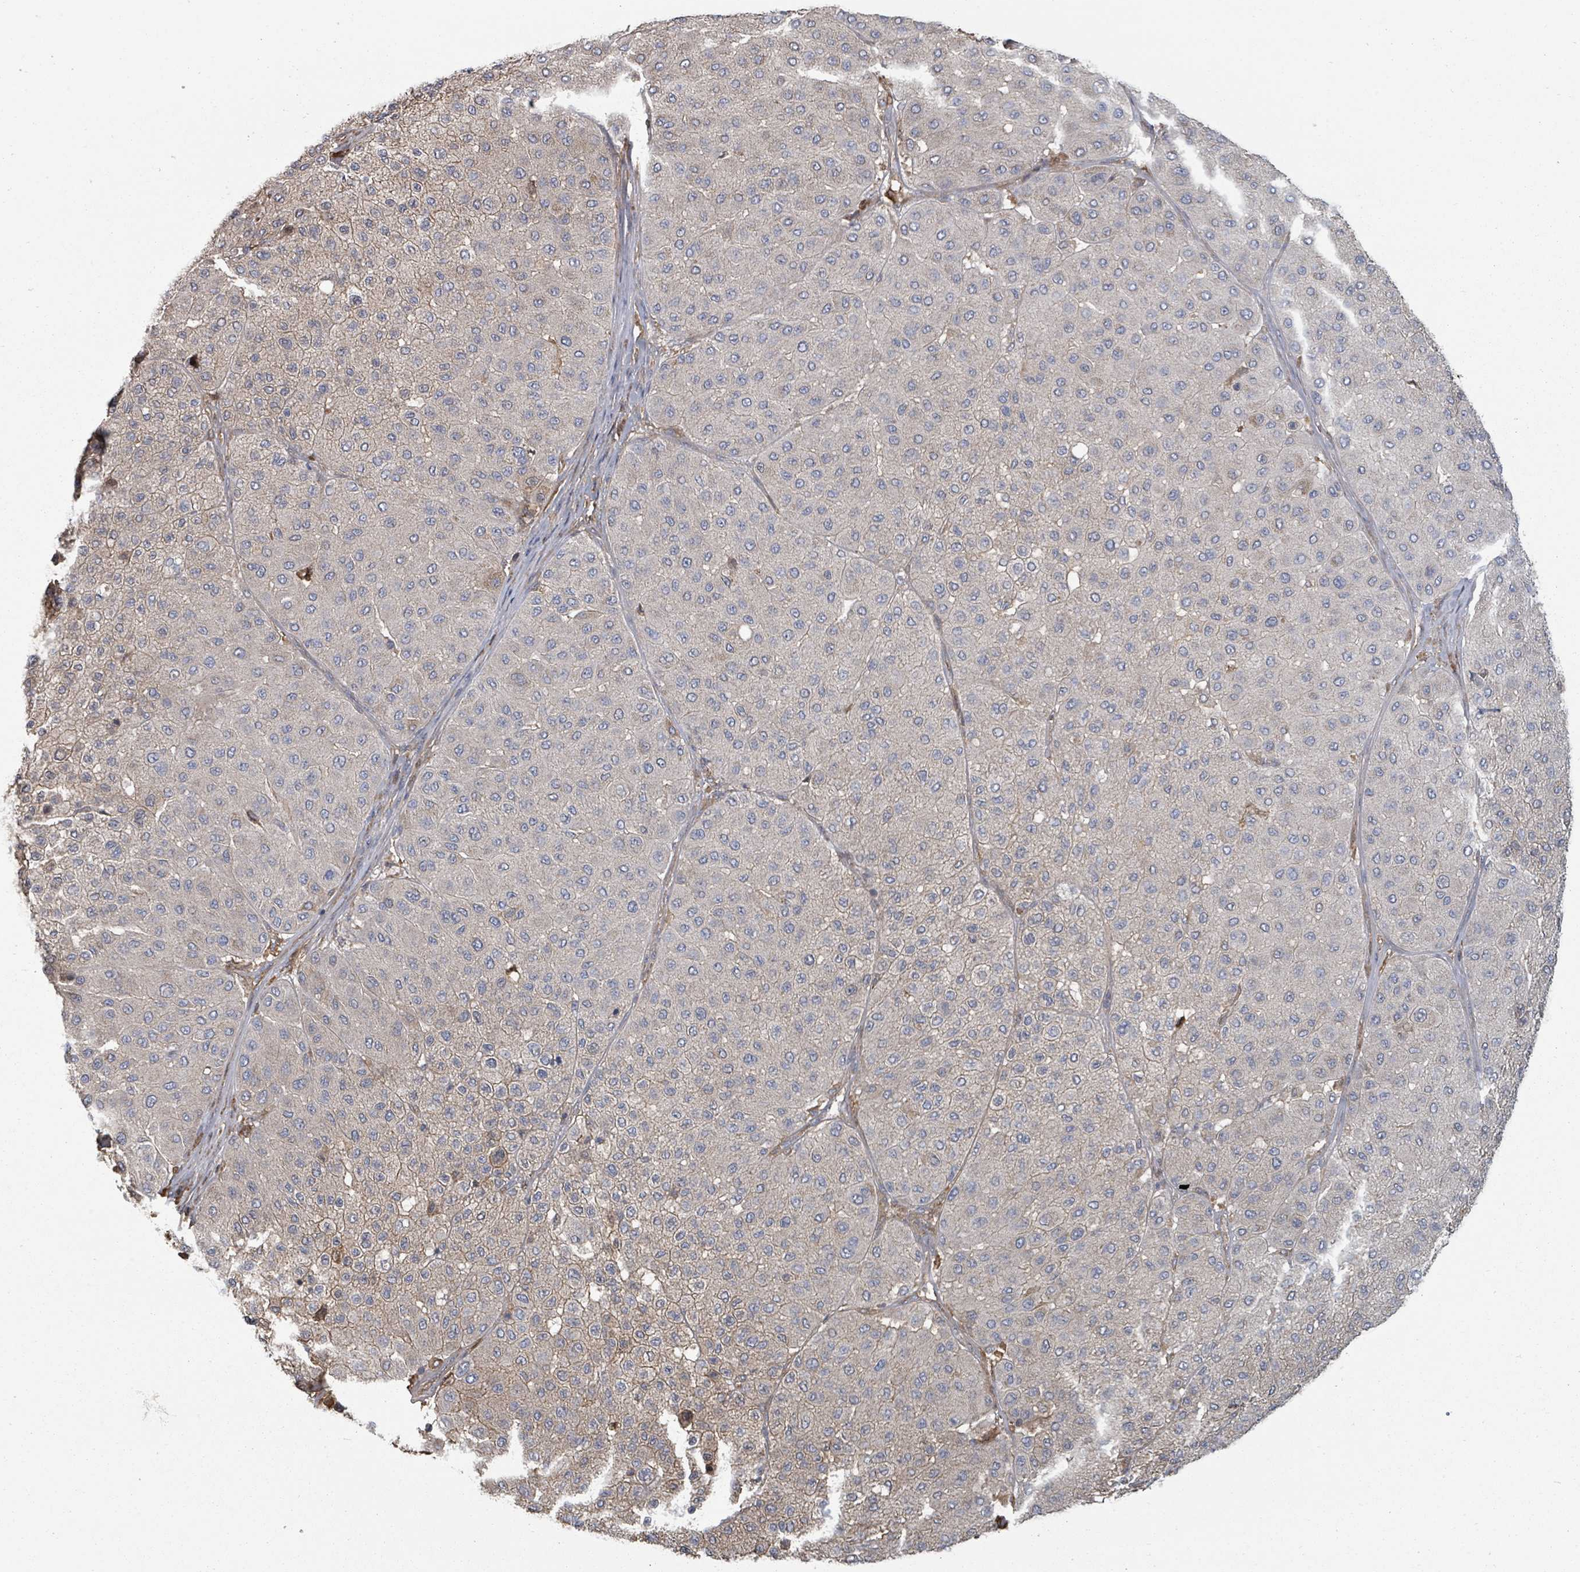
{"staining": {"intensity": "negative", "quantity": "none", "location": "none"}, "tissue": "melanoma", "cell_type": "Tumor cells", "image_type": "cancer", "snomed": [{"axis": "morphology", "description": "Malignant melanoma, Metastatic site"}, {"axis": "topography", "description": "Smooth muscle"}], "caption": "Tumor cells show no significant protein staining in melanoma. (DAB immunohistochemistry, high magnification).", "gene": "GABBR1", "patient": {"sex": "male", "age": 41}}